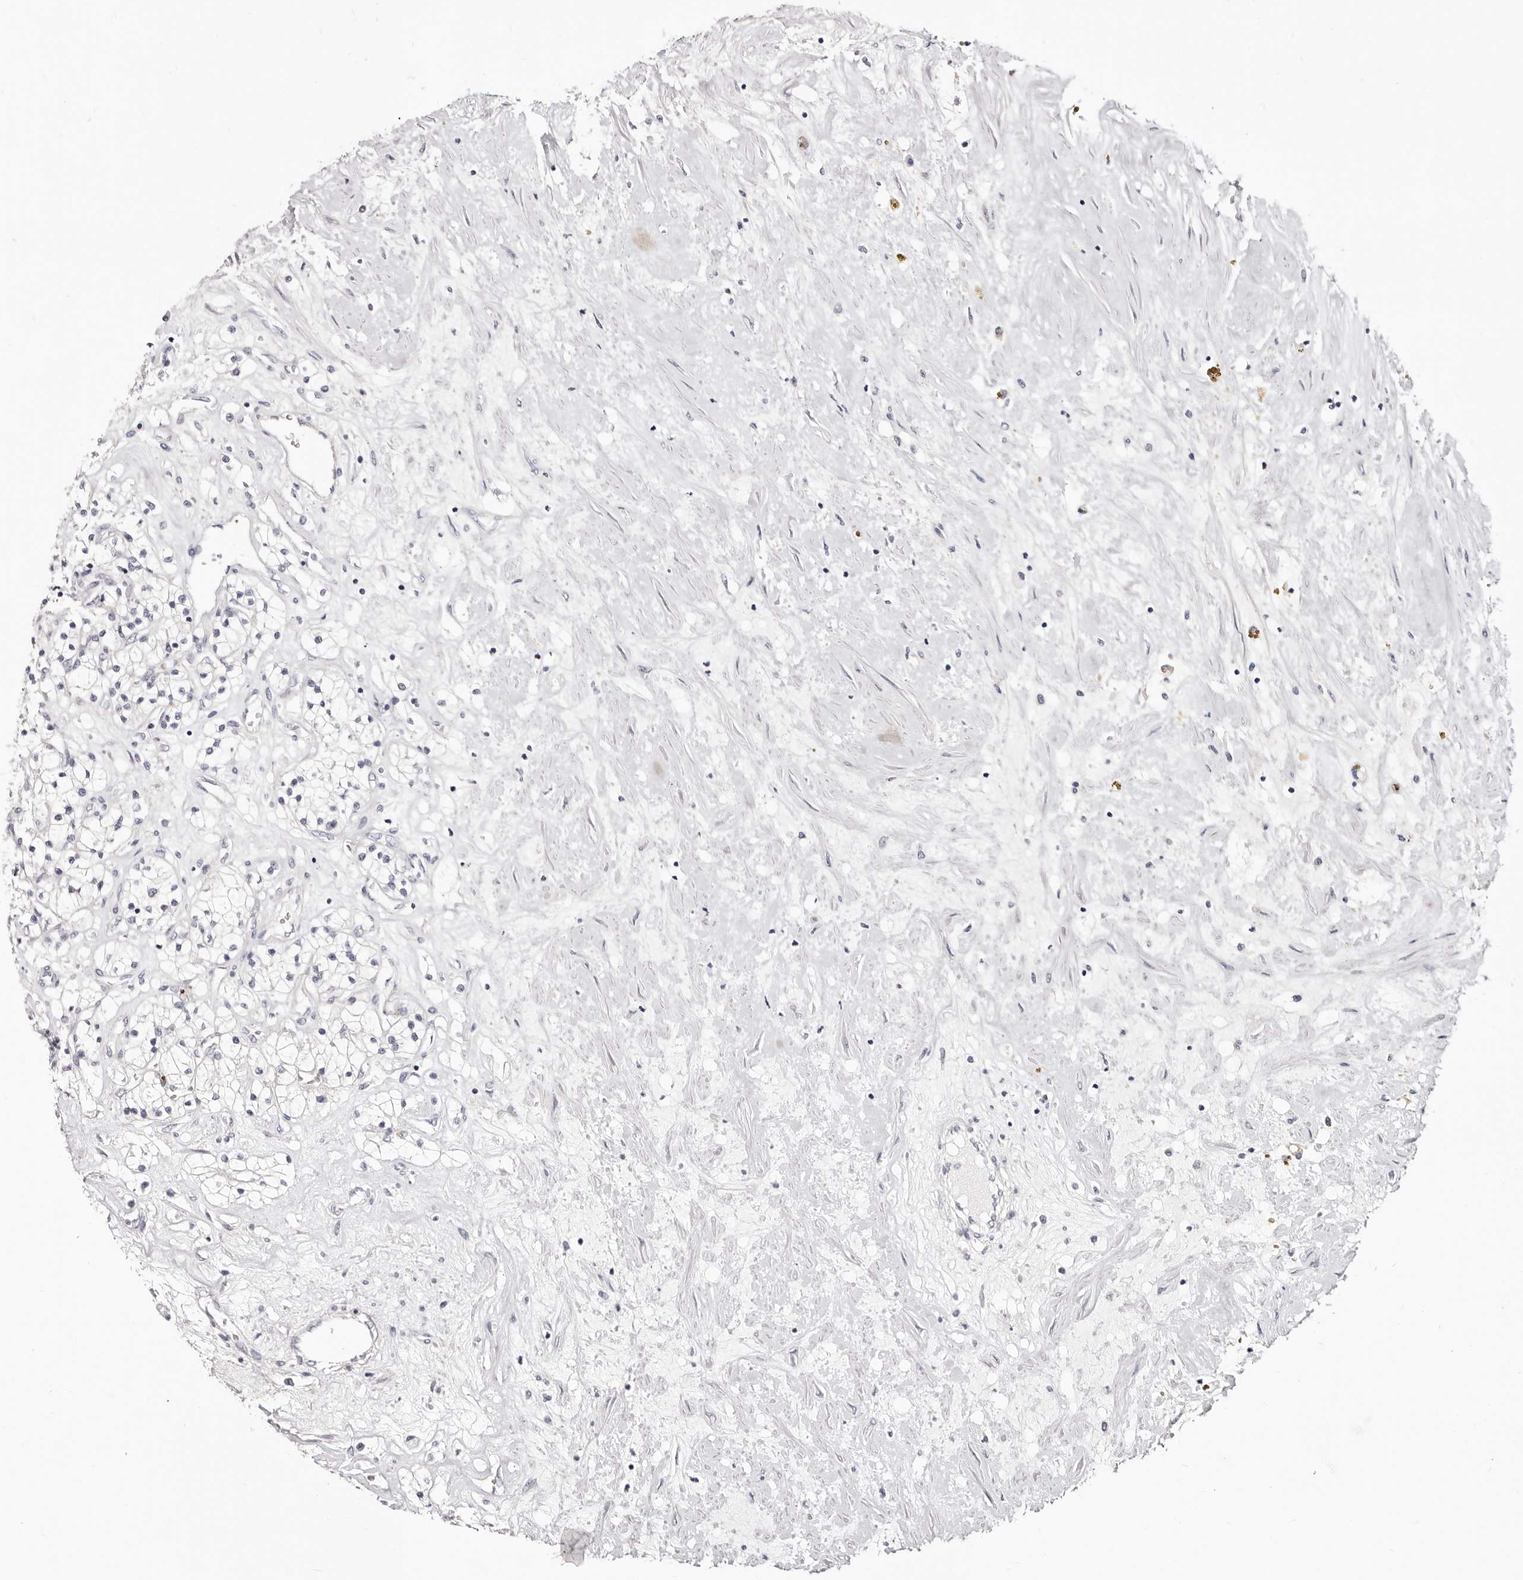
{"staining": {"intensity": "negative", "quantity": "none", "location": "none"}, "tissue": "renal cancer", "cell_type": "Tumor cells", "image_type": "cancer", "snomed": [{"axis": "morphology", "description": "Normal tissue, NOS"}, {"axis": "morphology", "description": "Adenocarcinoma, NOS"}, {"axis": "topography", "description": "Kidney"}], "caption": "A high-resolution histopathology image shows IHC staining of renal cancer, which displays no significant expression in tumor cells.", "gene": "PF4", "patient": {"sex": "male", "age": 68}}